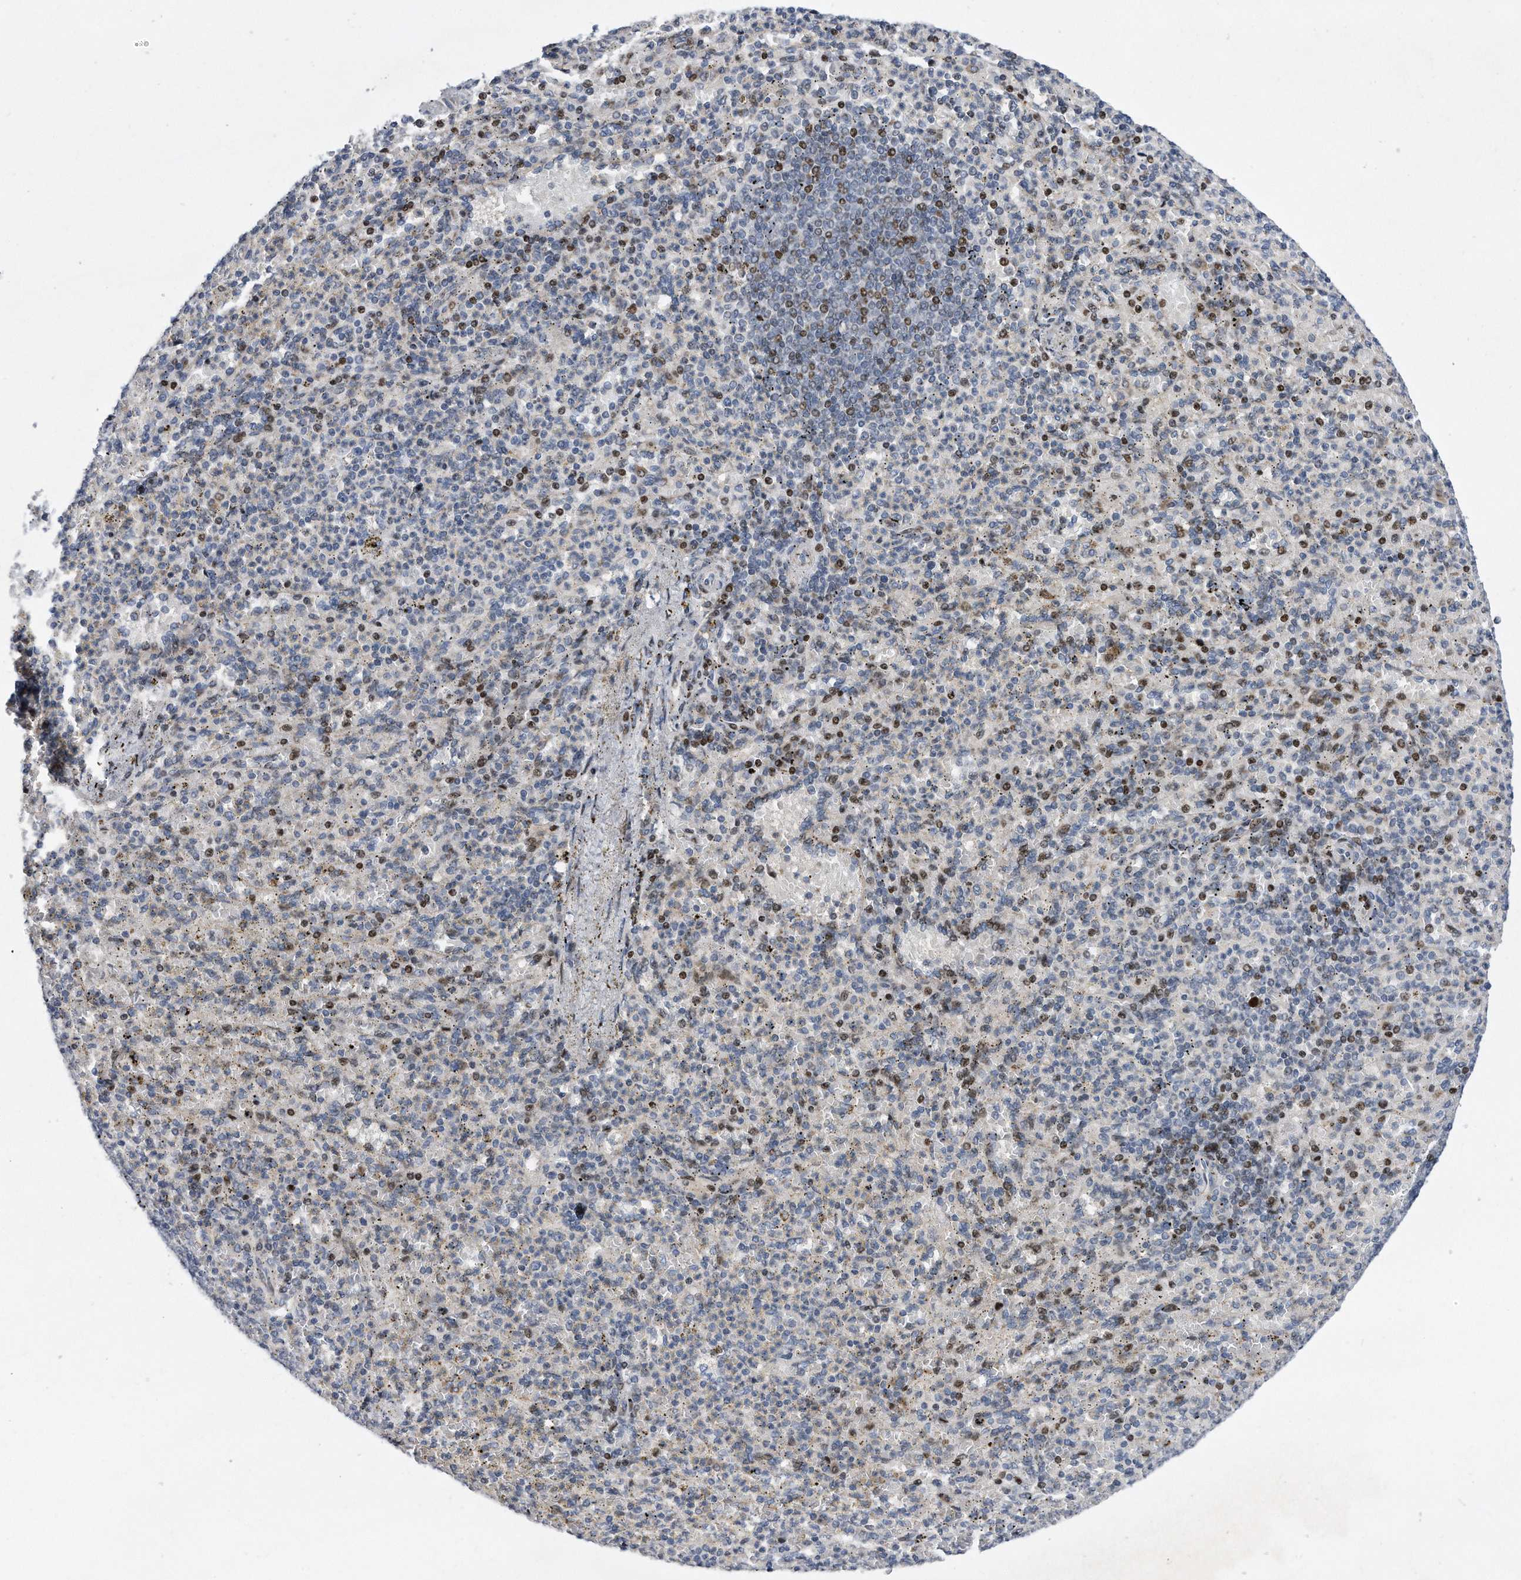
{"staining": {"intensity": "negative", "quantity": "none", "location": "none"}, "tissue": "spleen", "cell_type": "Cells in red pulp", "image_type": "normal", "snomed": [{"axis": "morphology", "description": "Normal tissue, NOS"}, {"axis": "topography", "description": "Spleen"}], "caption": "Immunohistochemistry of normal human spleen demonstrates no staining in cells in red pulp. Brightfield microscopy of immunohistochemistry (IHC) stained with DAB (brown) and hematoxylin (blue), captured at high magnification.", "gene": "CDH12", "patient": {"sex": "female", "age": 74}}